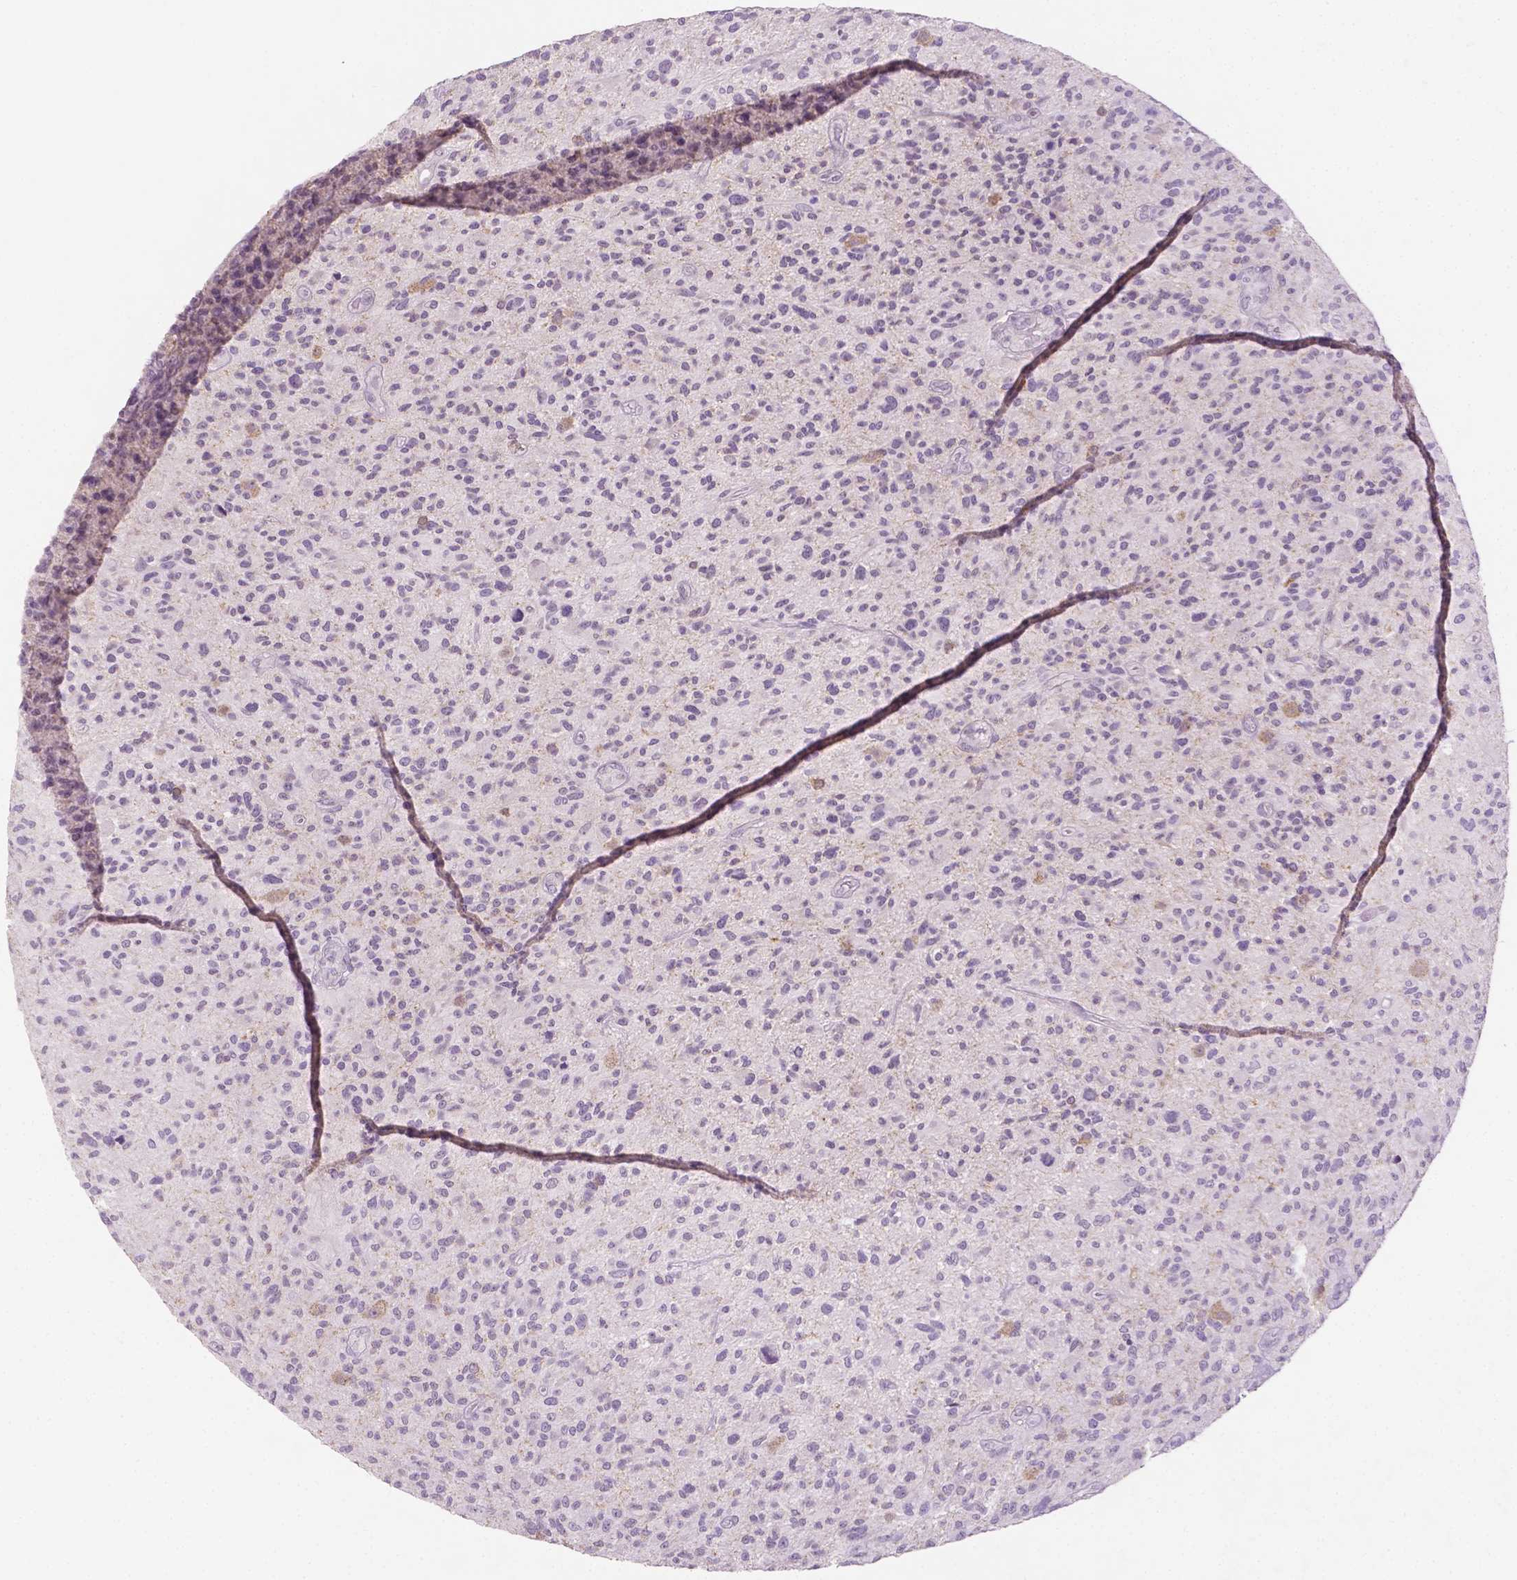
{"staining": {"intensity": "negative", "quantity": "none", "location": "none"}, "tissue": "glioma", "cell_type": "Tumor cells", "image_type": "cancer", "snomed": [{"axis": "morphology", "description": "Glioma, malignant, High grade"}, {"axis": "topography", "description": "Brain"}], "caption": "Immunohistochemistry micrograph of neoplastic tissue: human malignant high-grade glioma stained with DAB (3,3'-diaminobenzidine) reveals no significant protein staining in tumor cells.", "gene": "DLG2", "patient": {"sex": "male", "age": 47}}